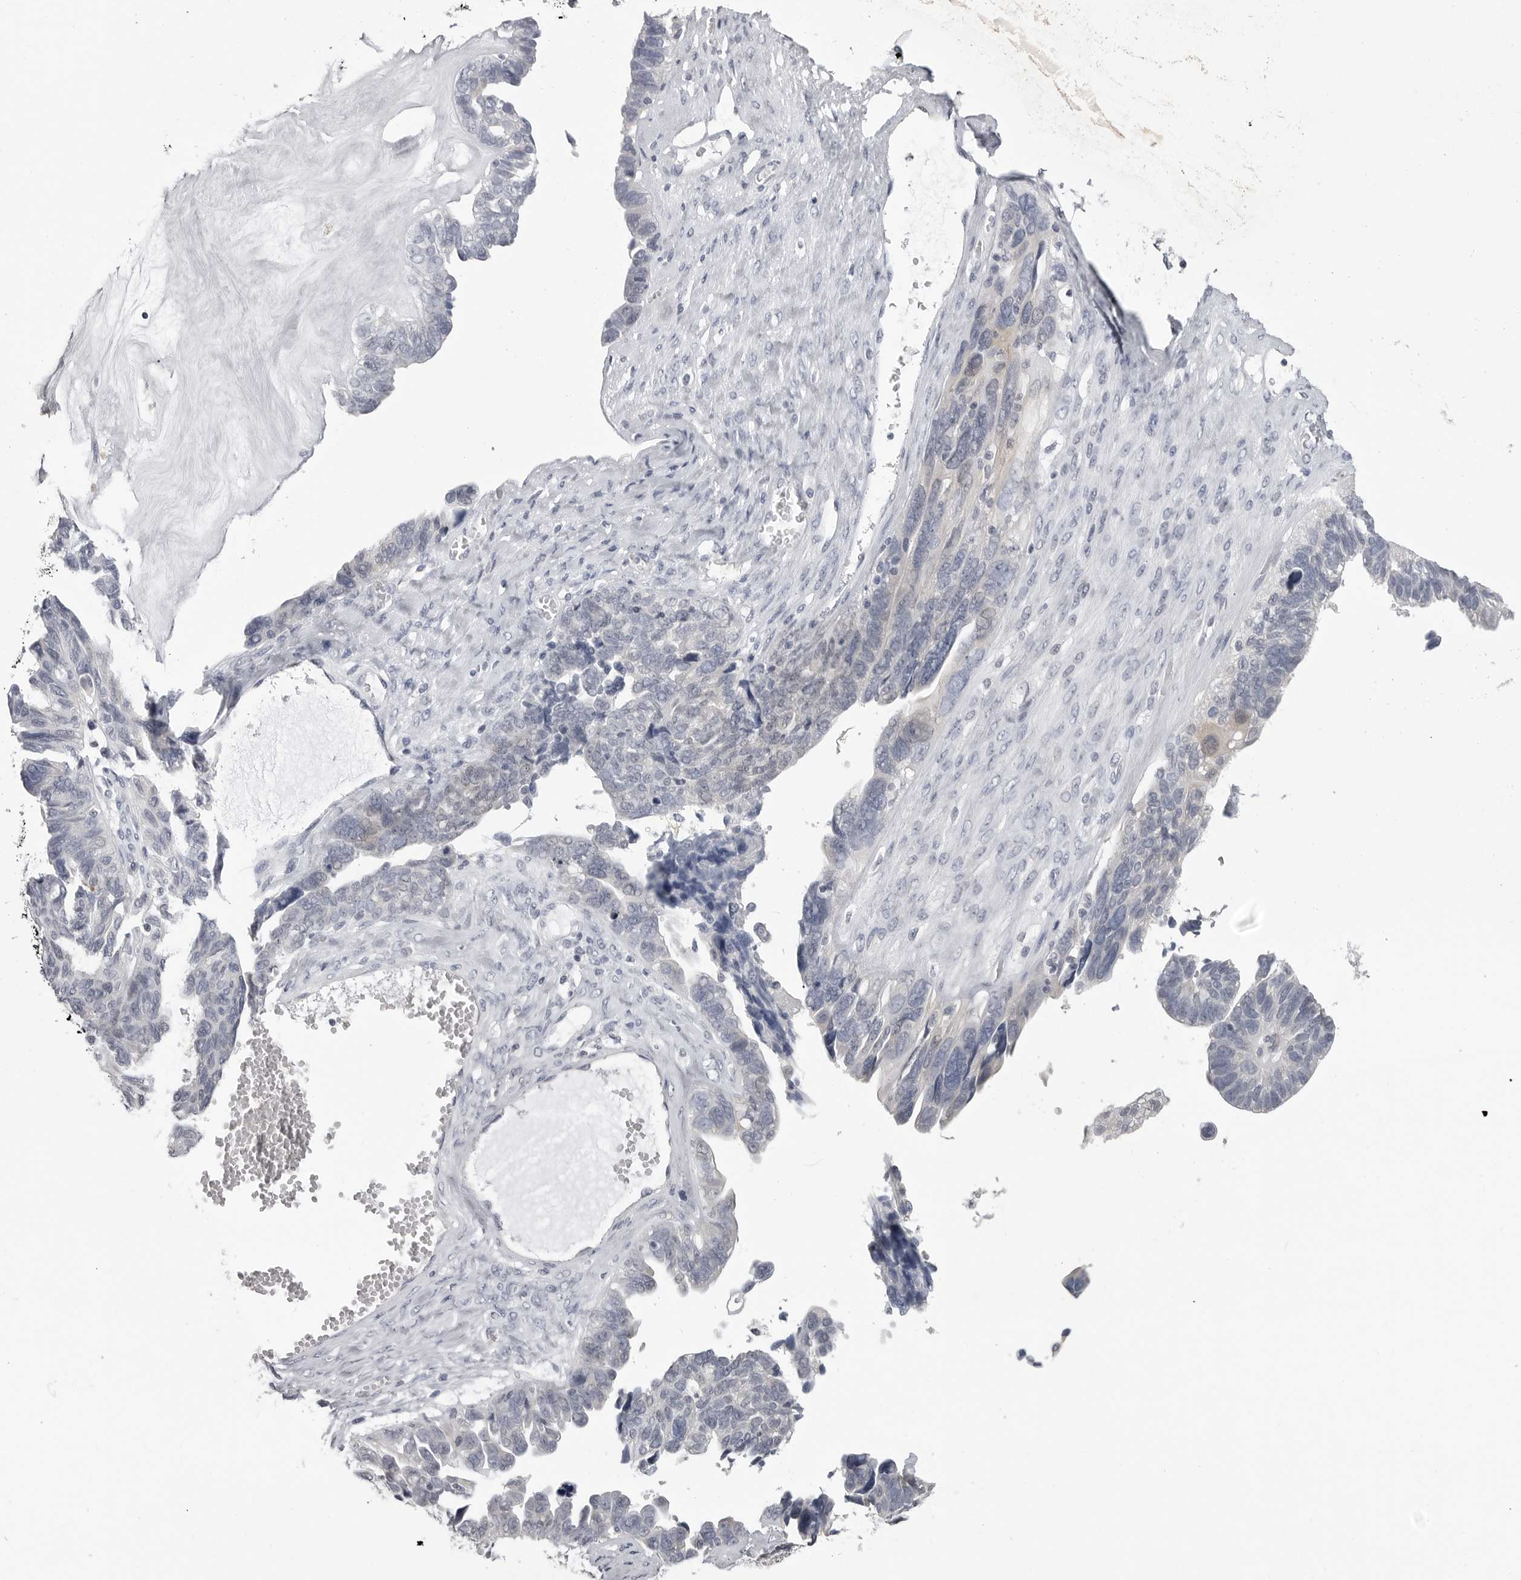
{"staining": {"intensity": "negative", "quantity": "none", "location": "none"}, "tissue": "ovarian cancer", "cell_type": "Tumor cells", "image_type": "cancer", "snomed": [{"axis": "morphology", "description": "Cystadenocarcinoma, serous, NOS"}, {"axis": "topography", "description": "Ovary"}], "caption": "An immunohistochemistry (IHC) photomicrograph of ovarian cancer (serous cystadenocarcinoma) is shown. There is no staining in tumor cells of ovarian cancer (serous cystadenocarcinoma). The staining is performed using DAB brown chromogen with nuclei counter-stained in using hematoxylin.", "gene": "GPN2", "patient": {"sex": "female", "age": 79}}